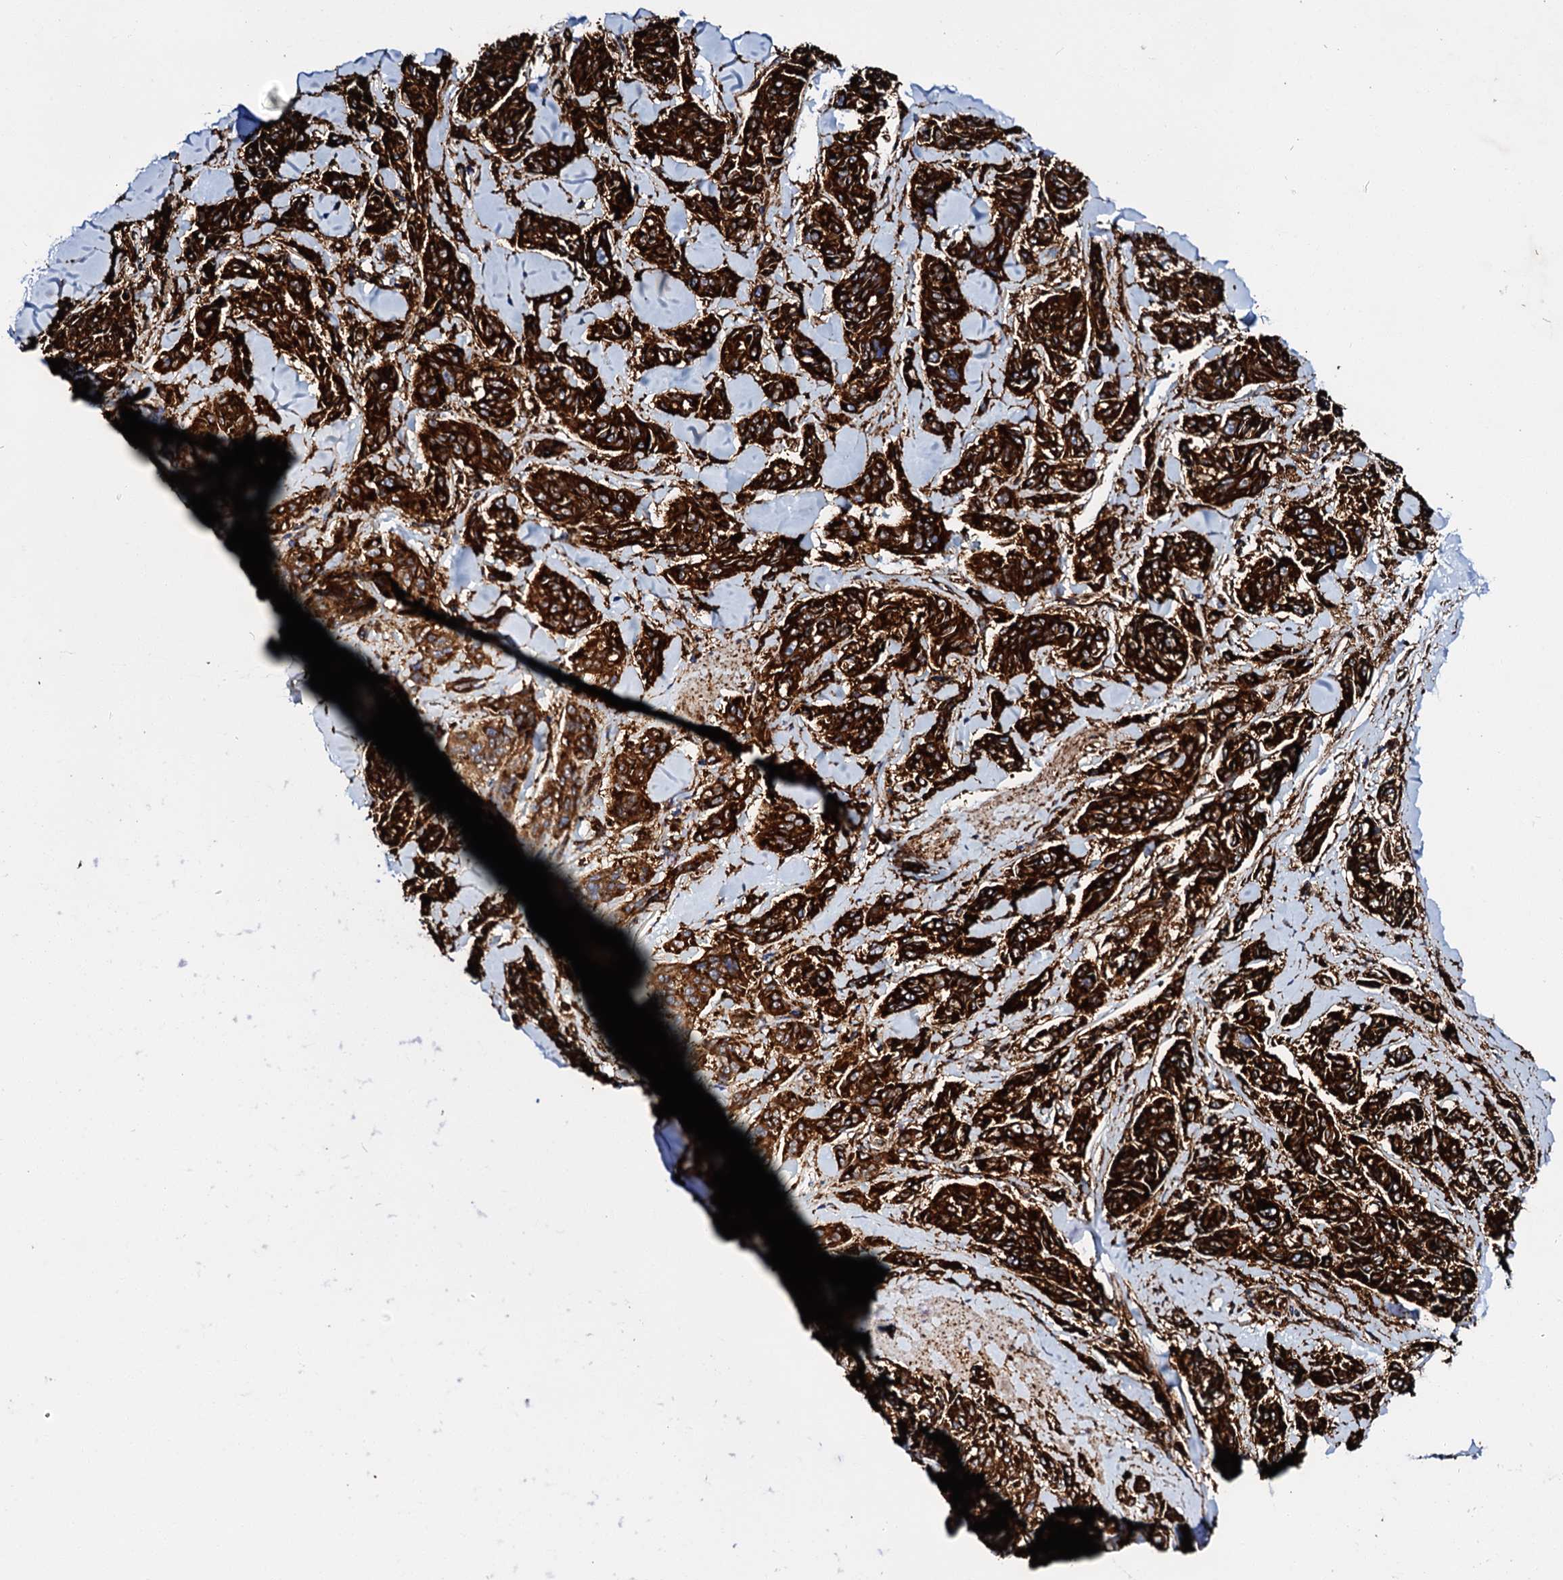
{"staining": {"intensity": "strong", "quantity": "25%-75%", "location": "cytoplasmic/membranous"}, "tissue": "melanoma", "cell_type": "Tumor cells", "image_type": "cancer", "snomed": [{"axis": "morphology", "description": "Malignant melanoma, NOS"}, {"axis": "topography", "description": "Skin"}], "caption": "IHC of malignant melanoma displays high levels of strong cytoplasmic/membranous staining in about 25%-75% of tumor cells.", "gene": "MED13L", "patient": {"sex": "female", "age": 81}}